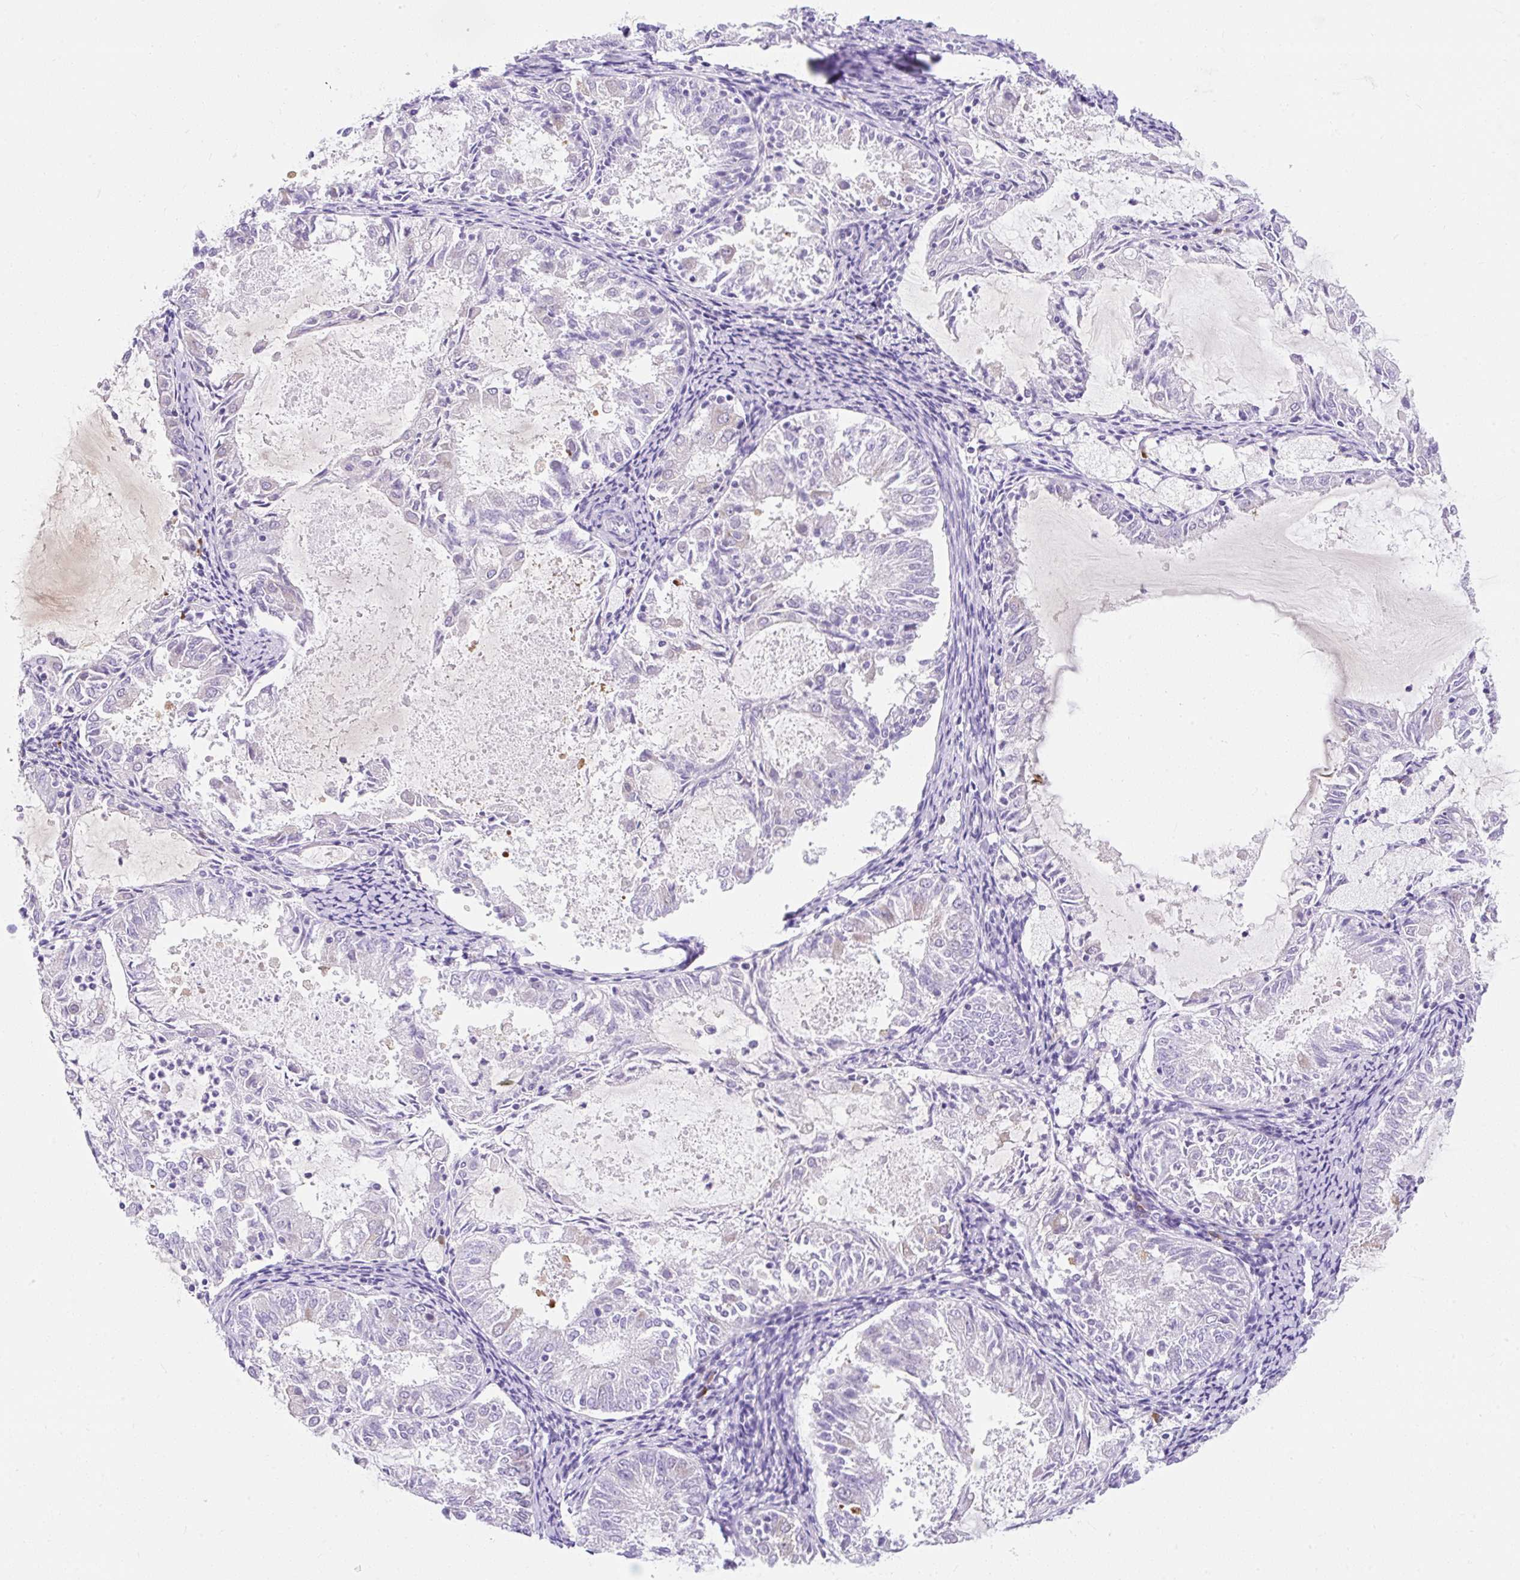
{"staining": {"intensity": "negative", "quantity": "none", "location": "none"}, "tissue": "endometrial cancer", "cell_type": "Tumor cells", "image_type": "cancer", "snomed": [{"axis": "morphology", "description": "Adenocarcinoma, NOS"}, {"axis": "topography", "description": "Endometrium"}], "caption": "This is a photomicrograph of immunohistochemistry staining of endometrial adenocarcinoma, which shows no staining in tumor cells.", "gene": "GOLGA8A", "patient": {"sex": "female", "age": 57}}